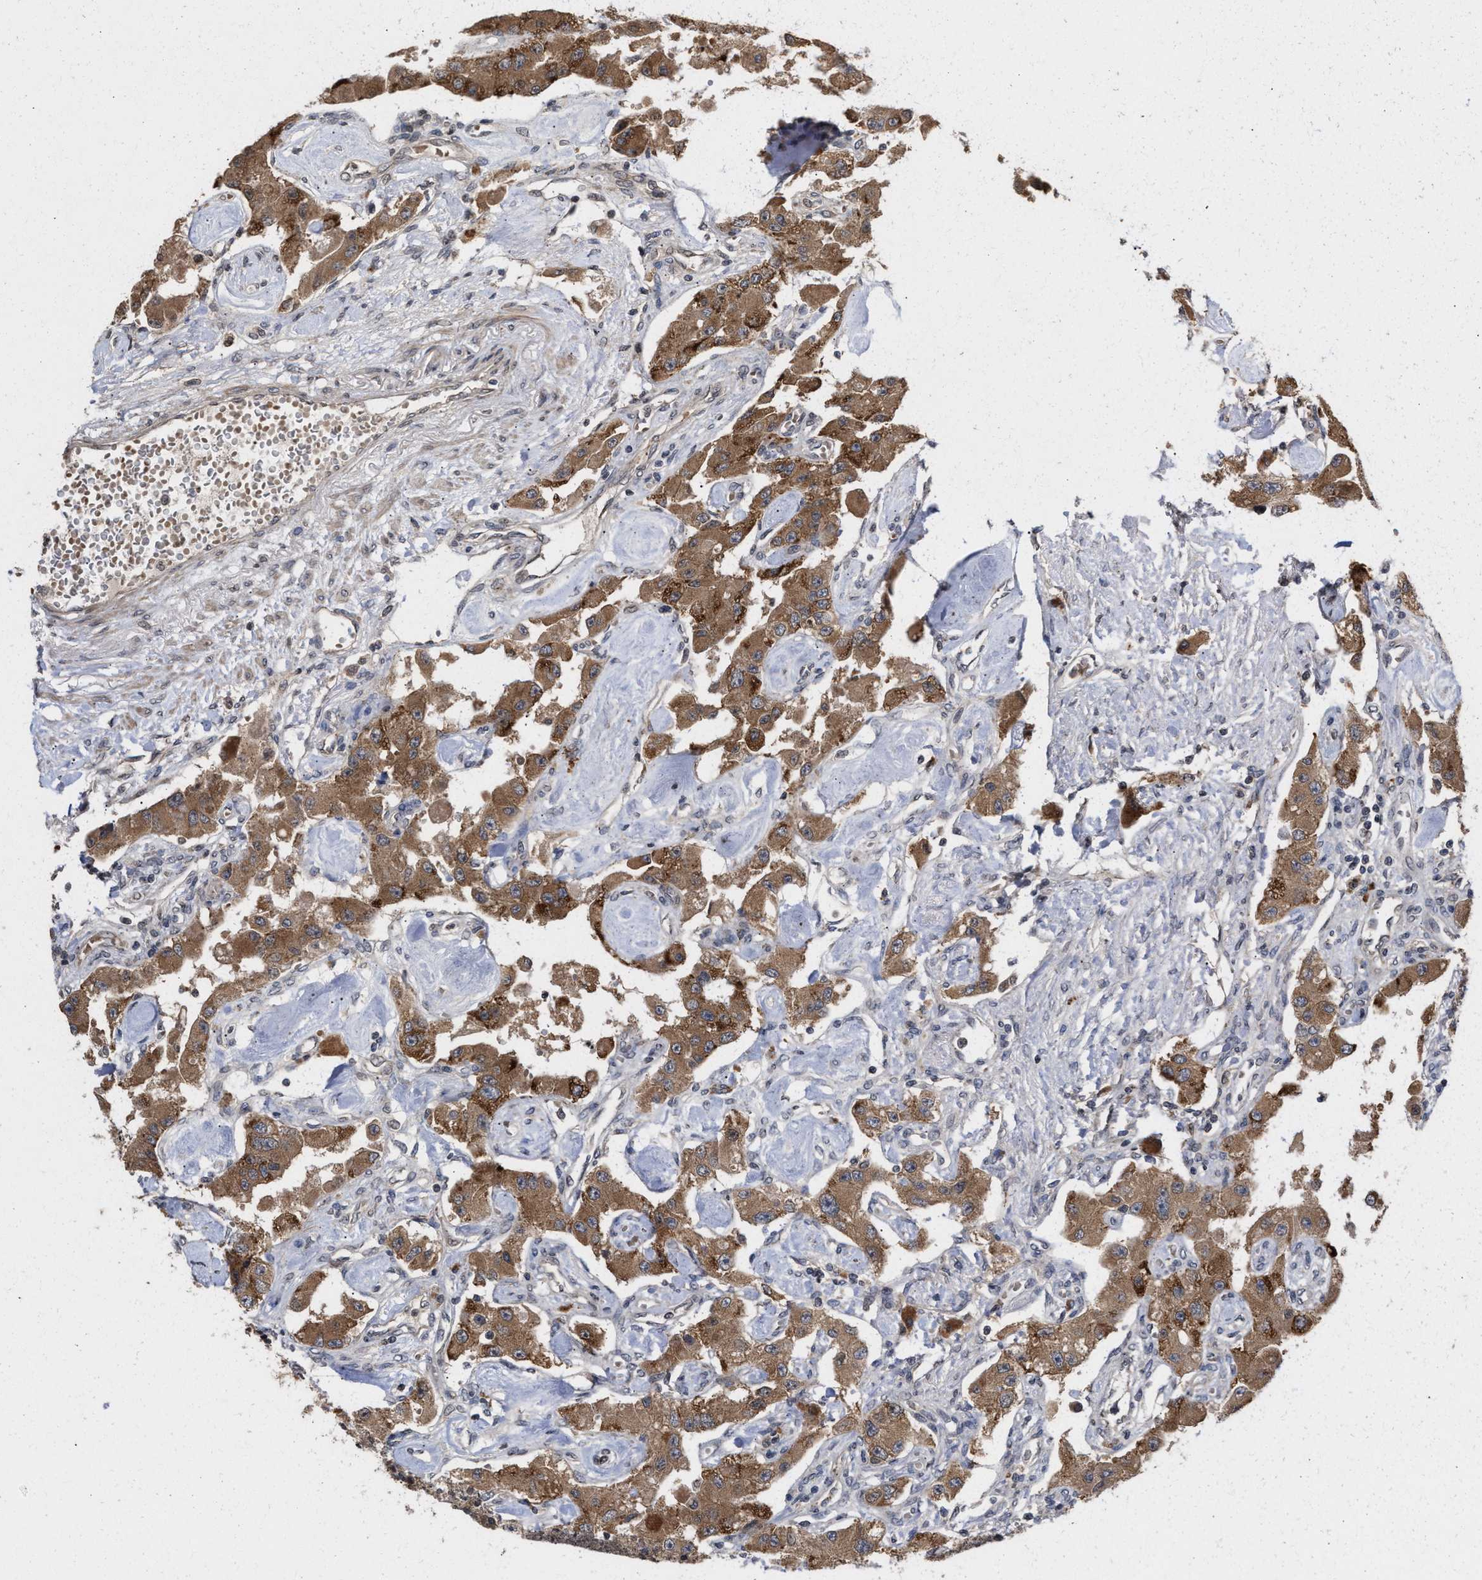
{"staining": {"intensity": "strong", "quantity": ">75%", "location": "cytoplasmic/membranous"}, "tissue": "carcinoid", "cell_type": "Tumor cells", "image_type": "cancer", "snomed": [{"axis": "morphology", "description": "Carcinoid, malignant, NOS"}, {"axis": "topography", "description": "Pancreas"}], "caption": "Tumor cells reveal high levels of strong cytoplasmic/membranous staining in approximately >75% of cells in carcinoid (malignant). (DAB (3,3'-diaminobenzidine) = brown stain, brightfield microscopy at high magnification).", "gene": "SAR1A", "patient": {"sex": "male", "age": 41}}